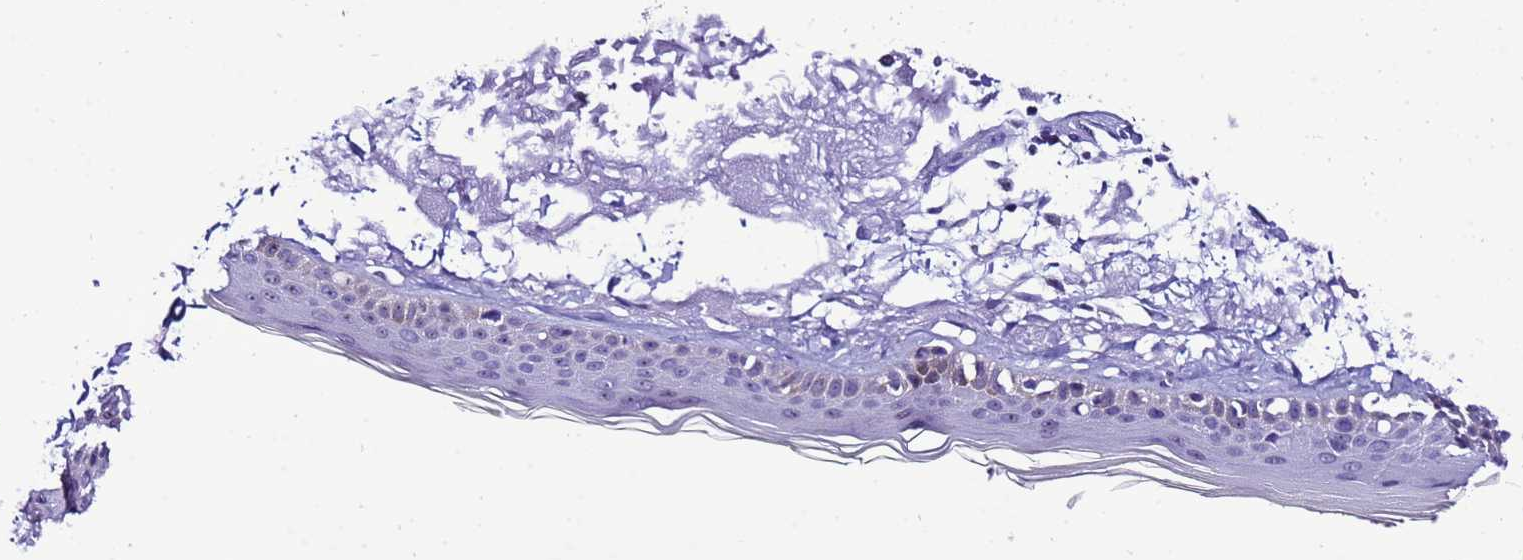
{"staining": {"intensity": "negative", "quantity": "none", "location": "none"}, "tissue": "skin", "cell_type": "Fibroblasts", "image_type": "normal", "snomed": [{"axis": "morphology", "description": "Normal tissue, NOS"}, {"axis": "topography", "description": "Skin"}, {"axis": "topography", "description": "Skeletal muscle"}], "caption": "An image of skin stained for a protein reveals no brown staining in fibroblasts.", "gene": "DPH6", "patient": {"sex": "male", "age": 83}}